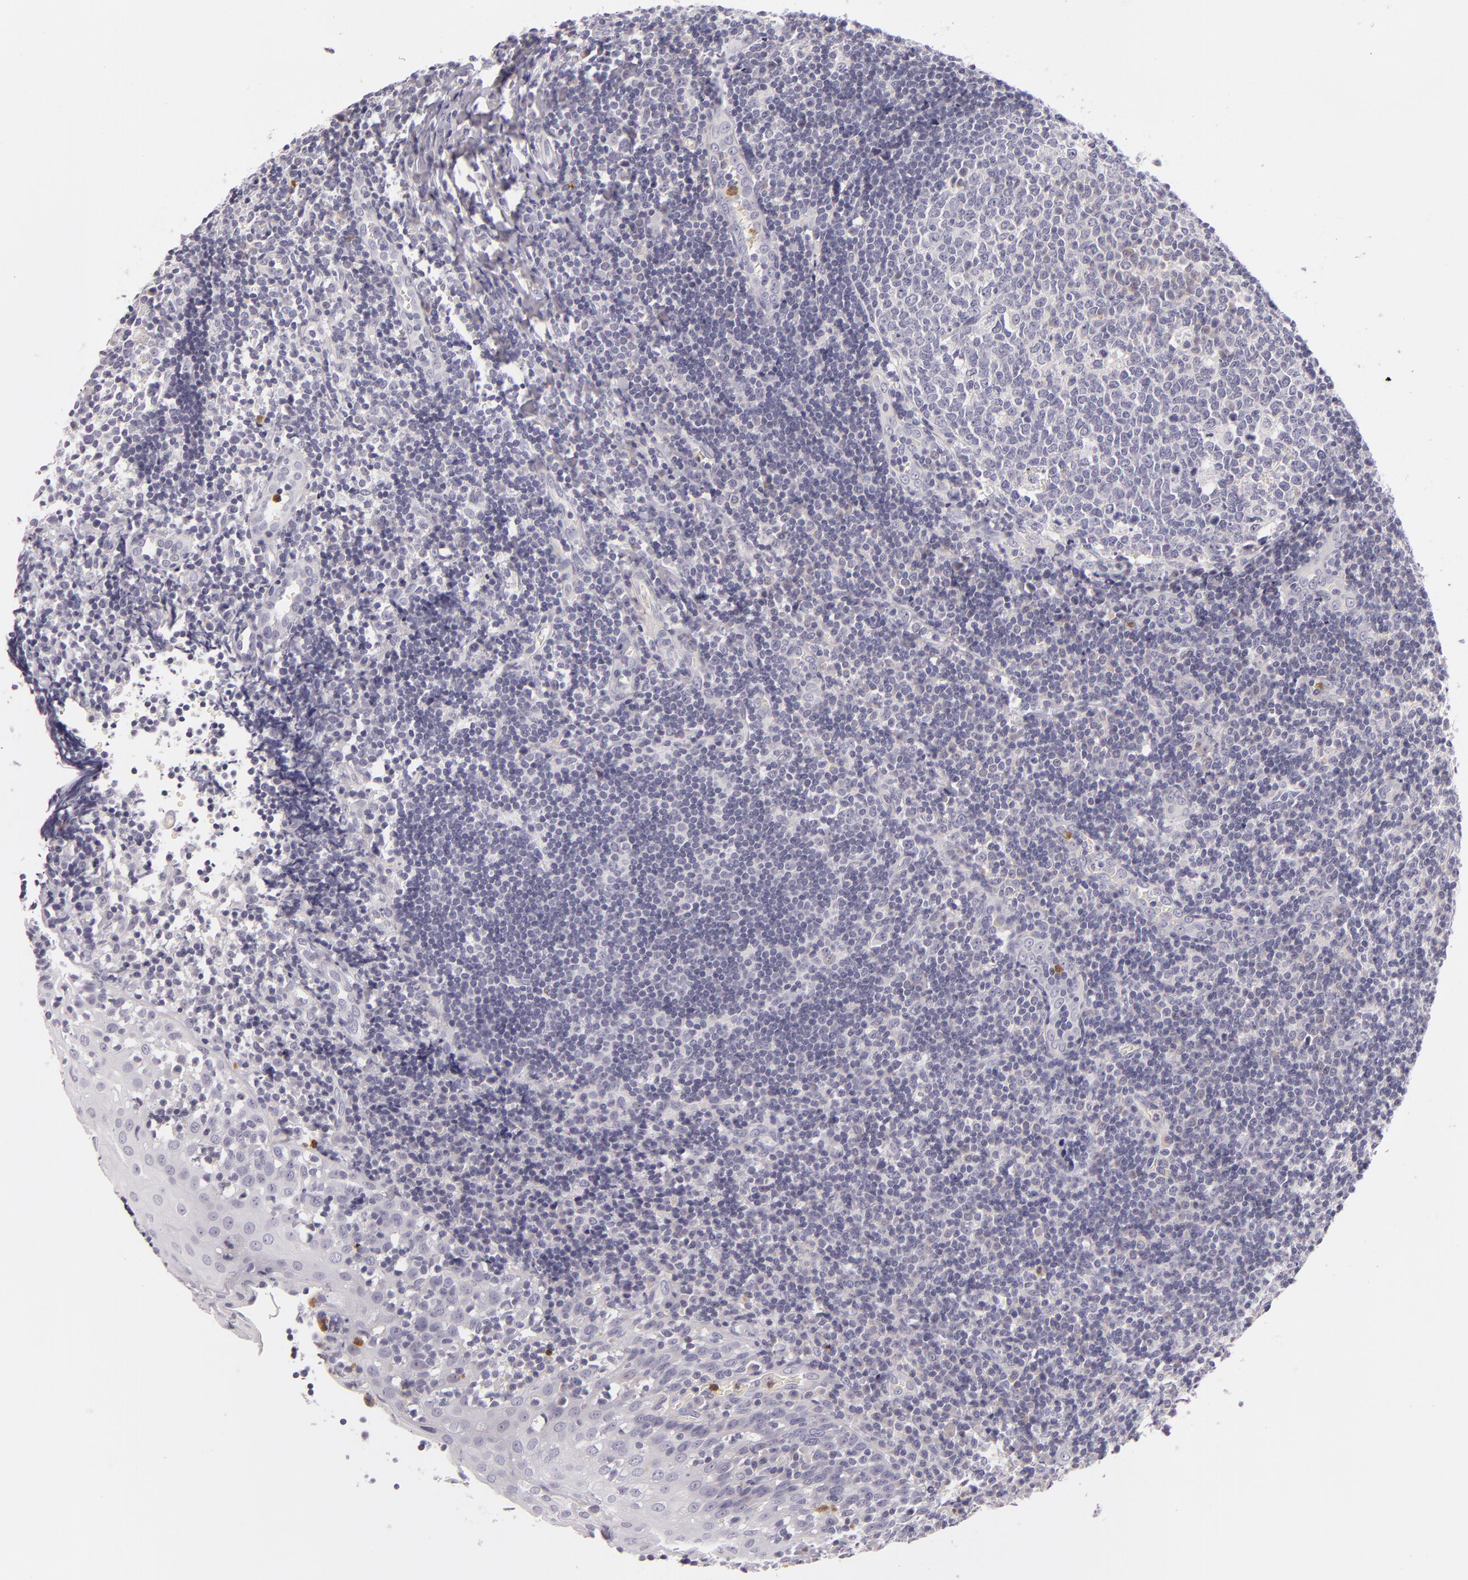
{"staining": {"intensity": "negative", "quantity": "none", "location": "none"}, "tissue": "tonsil", "cell_type": "Germinal center cells", "image_type": "normal", "snomed": [{"axis": "morphology", "description": "Normal tissue, NOS"}, {"axis": "topography", "description": "Tonsil"}], "caption": "DAB immunohistochemical staining of unremarkable tonsil reveals no significant staining in germinal center cells.", "gene": "FAM181A", "patient": {"sex": "female", "age": 41}}